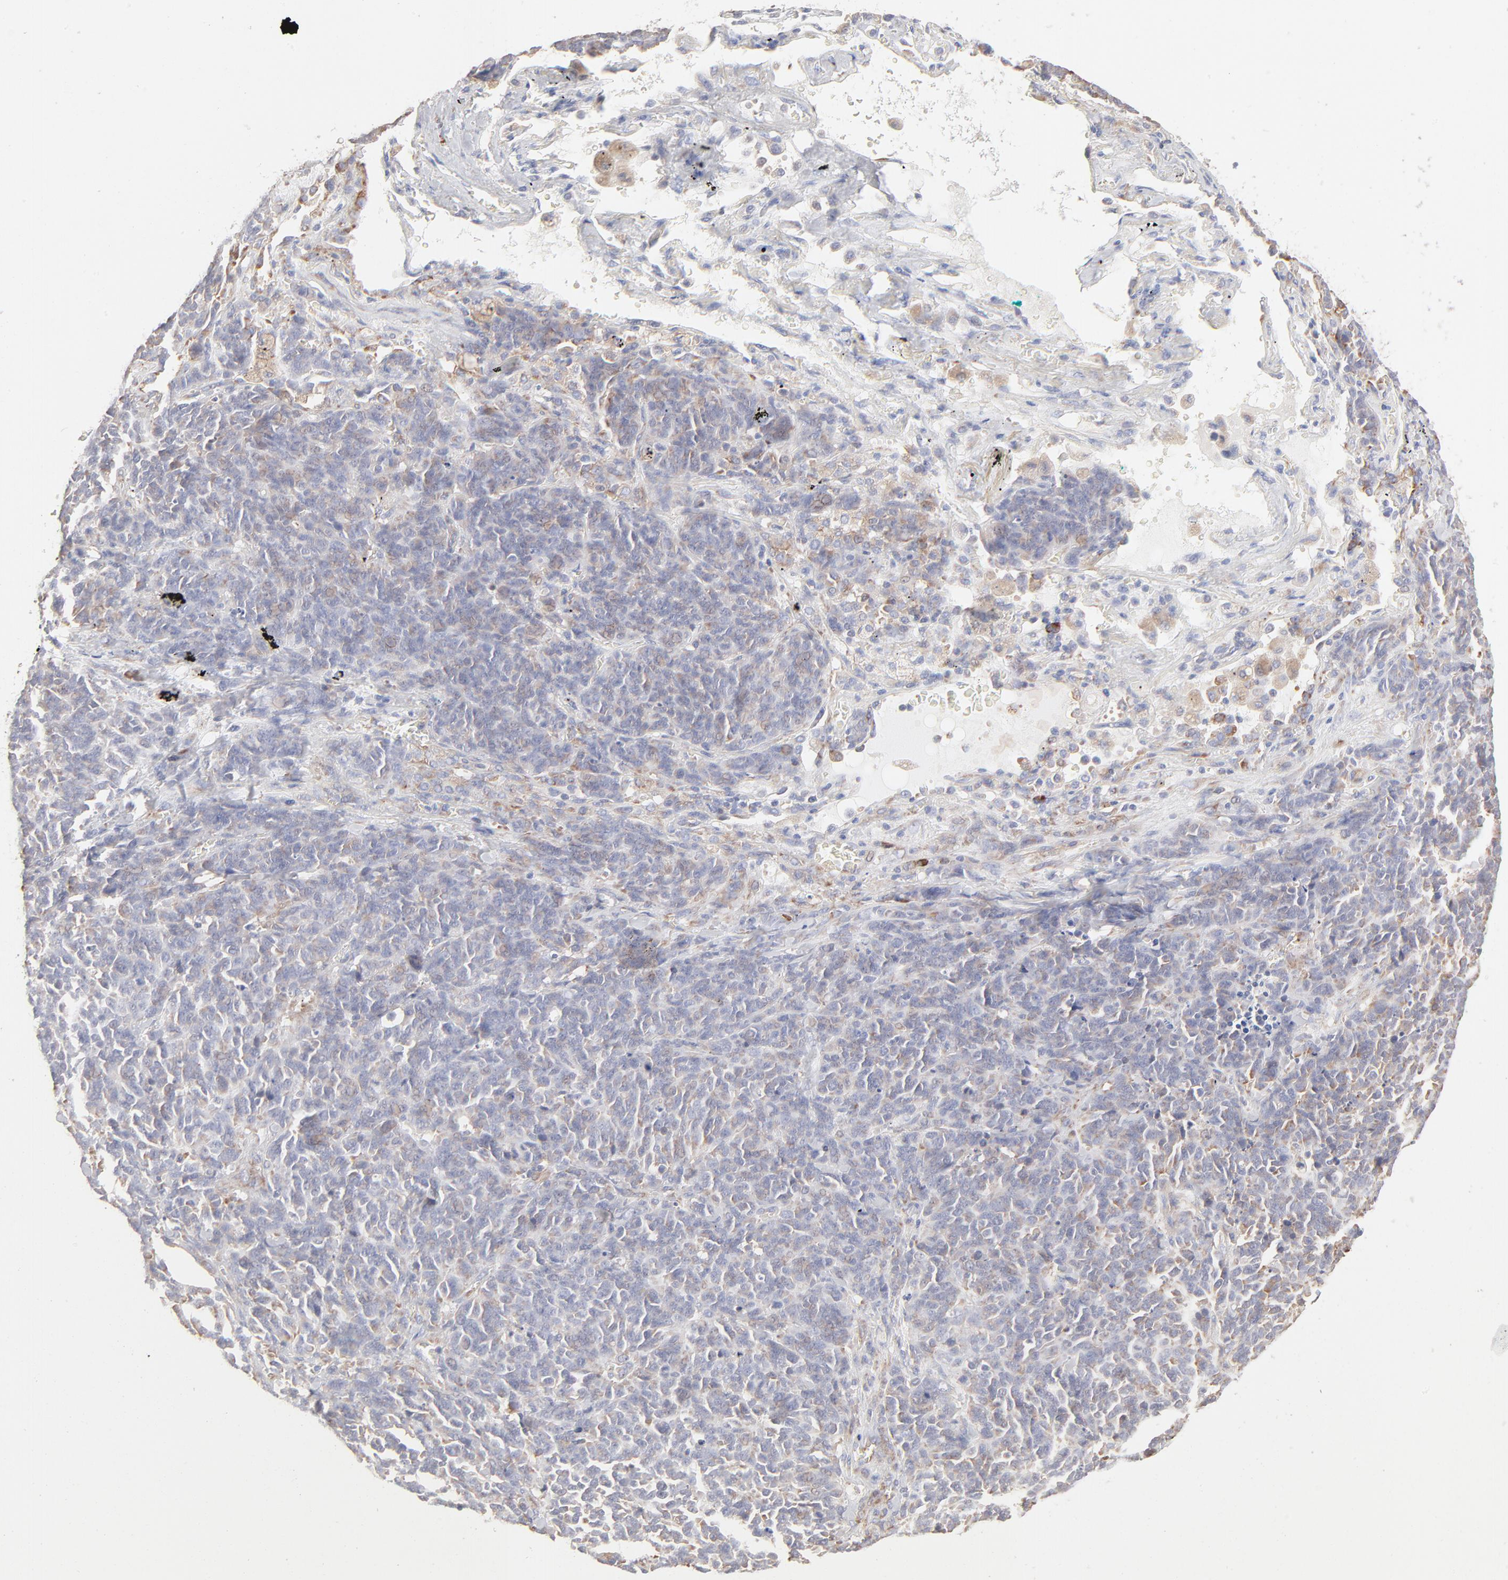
{"staining": {"intensity": "weak", "quantity": "25%-75%", "location": "cytoplasmic/membranous"}, "tissue": "lung cancer", "cell_type": "Tumor cells", "image_type": "cancer", "snomed": [{"axis": "morphology", "description": "Neoplasm, malignant, NOS"}, {"axis": "topography", "description": "Lung"}], "caption": "IHC photomicrograph of neoplastic tissue: lung cancer (malignant neoplasm) stained using IHC shows low levels of weak protein expression localized specifically in the cytoplasmic/membranous of tumor cells, appearing as a cytoplasmic/membranous brown color.", "gene": "RPS21", "patient": {"sex": "female", "age": 58}}